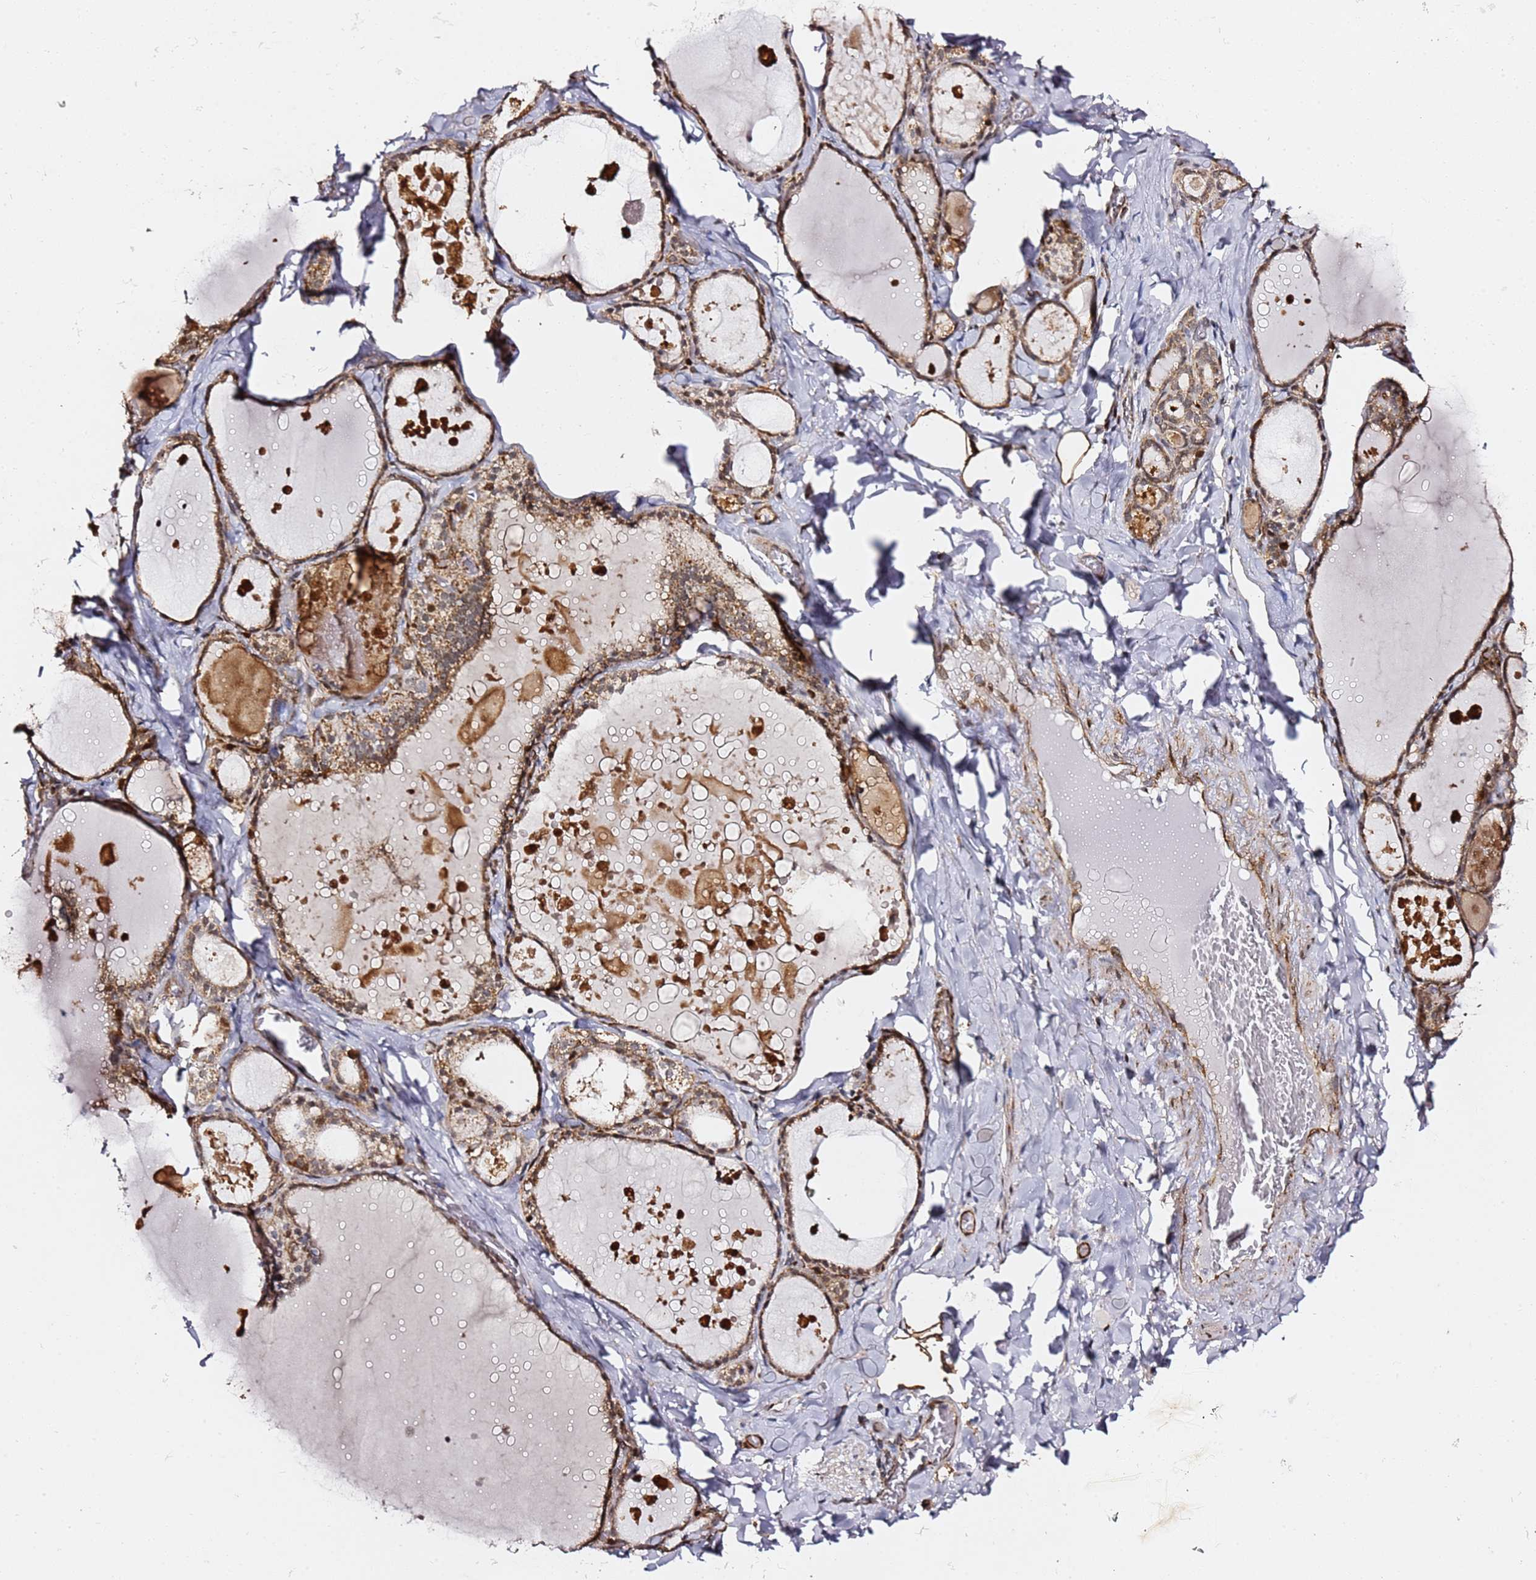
{"staining": {"intensity": "strong", "quantity": ">75%", "location": "cytoplasmic/membranous,nuclear"}, "tissue": "thyroid gland", "cell_type": "Glandular cells", "image_type": "normal", "snomed": [{"axis": "morphology", "description": "Normal tissue, NOS"}, {"axis": "topography", "description": "Thyroid gland"}], "caption": "Immunohistochemical staining of normal thyroid gland shows >75% levels of strong cytoplasmic/membranous,nuclear protein positivity in about >75% of glandular cells. The protein of interest is stained brown, and the nuclei are stained in blue (DAB IHC with brightfield microscopy, high magnification).", "gene": "TP53AIP1", "patient": {"sex": "male", "age": 56}}